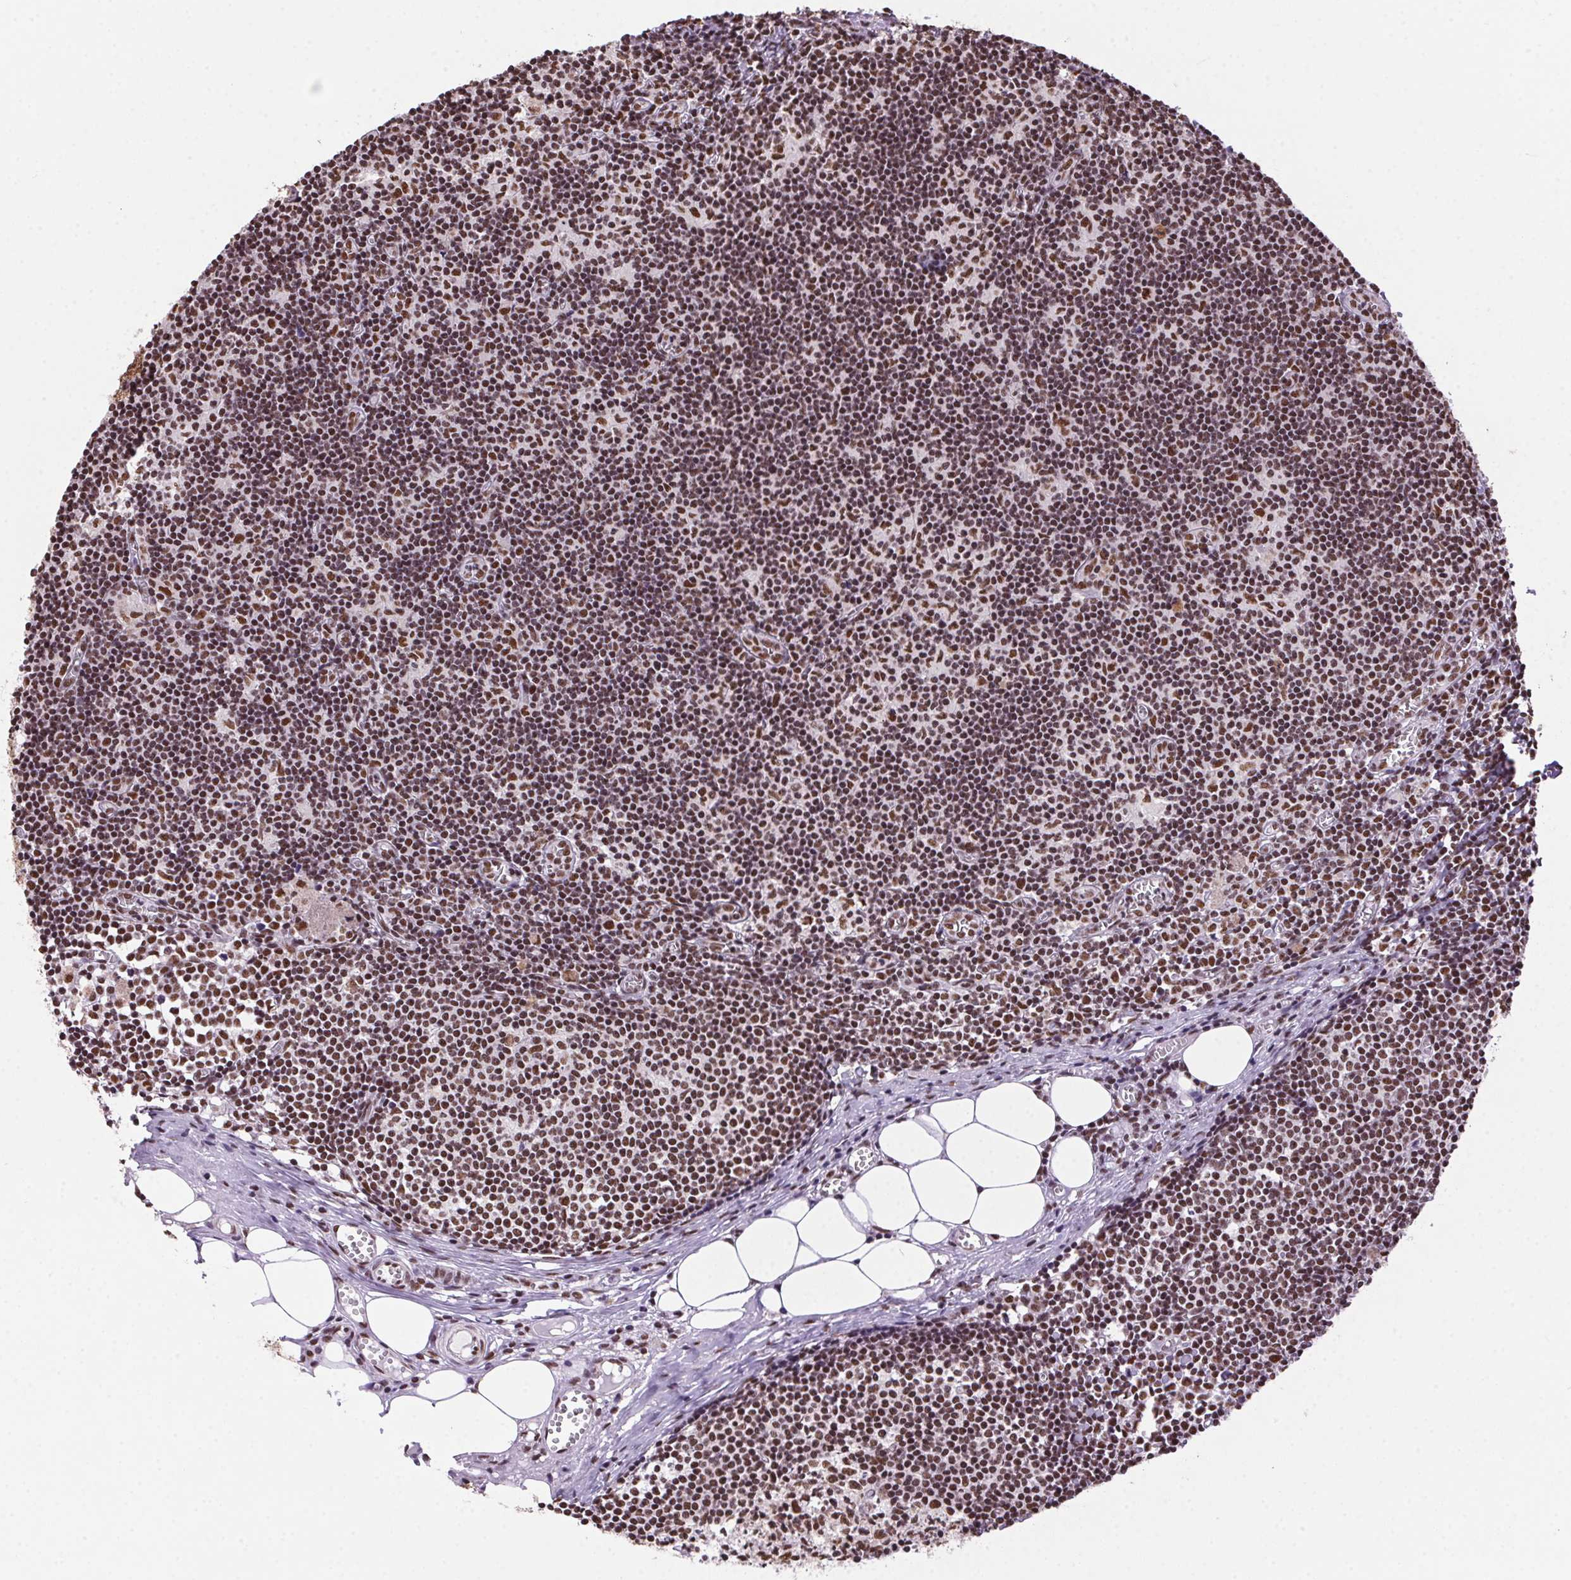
{"staining": {"intensity": "moderate", "quantity": ">75%", "location": "nuclear"}, "tissue": "lymph node", "cell_type": "Germinal center cells", "image_type": "normal", "snomed": [{"axis": "morphology", "description": "Normal tissue, NOS"}, {"axis": "topography", "description": "Lymph node"}], "caption": "Immunohistochemistry (IHC) image of unremarkable lymph node stained for a protein (brown), which reveals medium levels of moderate nuclear positivity in approximately >75% of germinal center cells.", "gene": "ZNF207", "patient": {"sex": "female", "age": 52}}